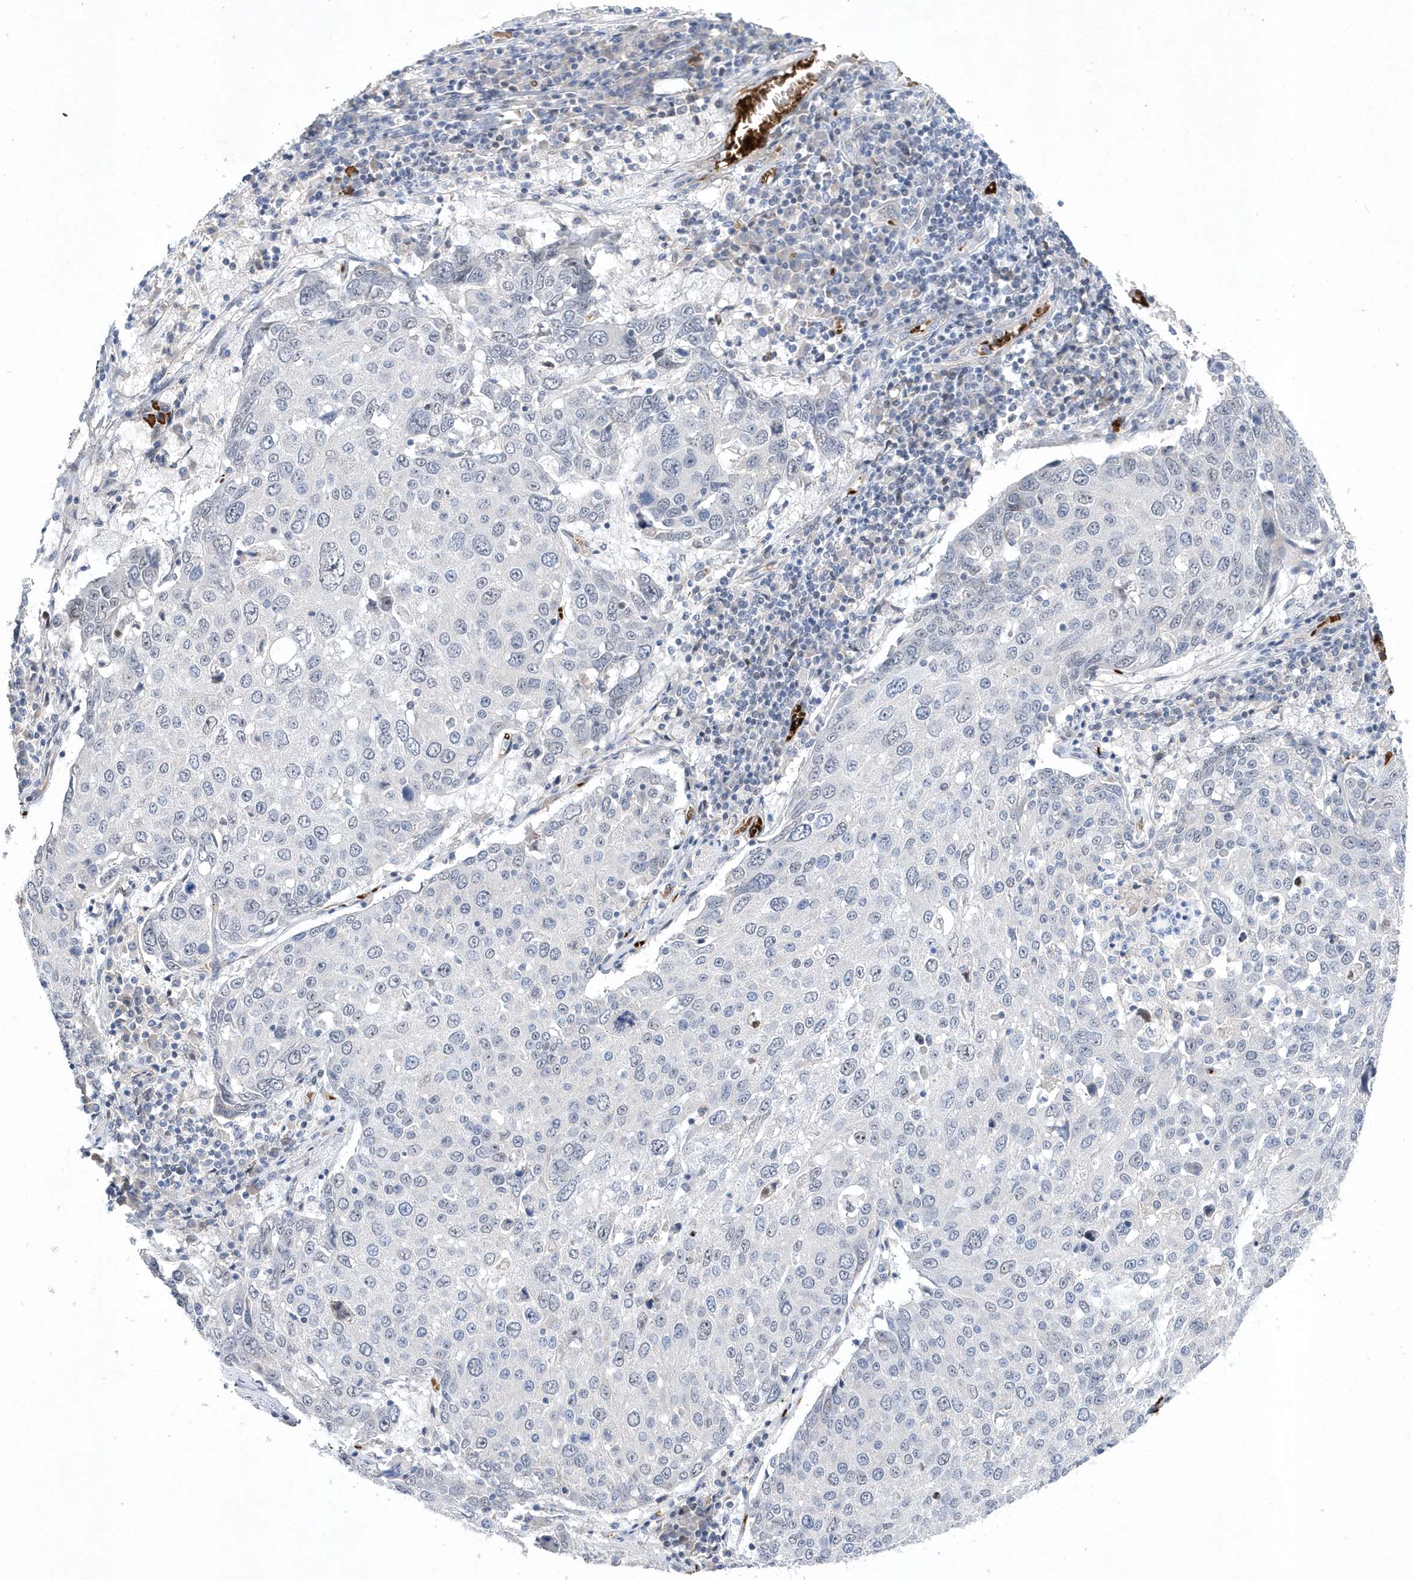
{"staining": {"intensity": "negative", "quantity": "none", "location": "none"}, "tissue": "lung cancer", "cell_type": "Tumor cells", "image_type": "cancer", "snomed": [{"axis": "morphology", "description": "Squamous cell carcinoma, NOS"}, {"axis": "topography", "description": "Lung"}], "caption": "DAB immunohistochemical staining of human squamous cell carcinoma (lung) shows no significant staining in tumor cells.", "gene": "ZNF875", "patient": {"sex": "male", "age": 65}}